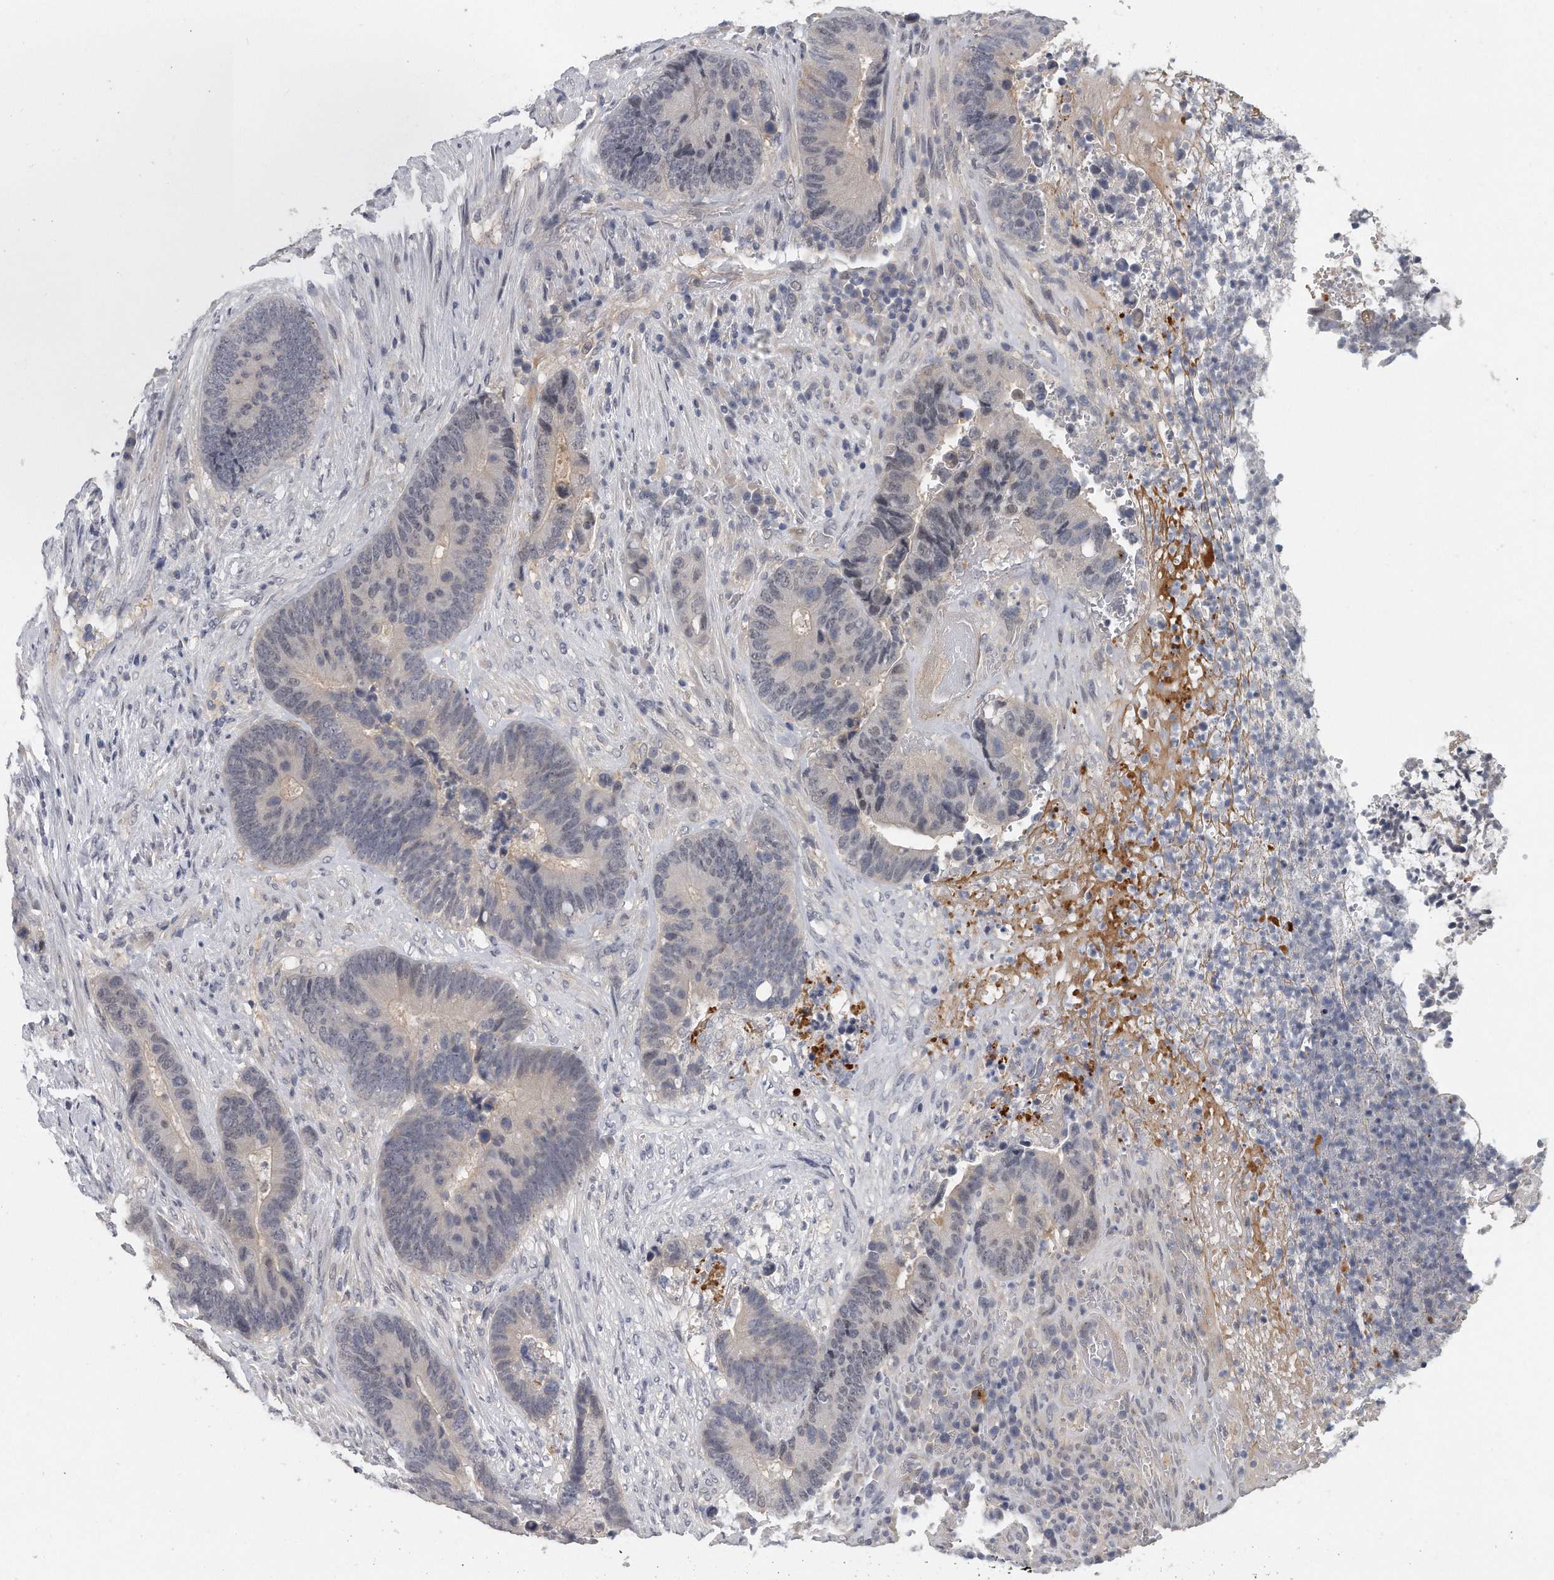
{"staining": {"intensity": "weak", "quantity": "<25%", "location": "cytoplasmic/membranous,nuclear"}, "tissue": "colorectal cancer", "cell_type": "Tumor cells", "image_type": "cancer", "snomed": [{"axis": "morphology", "description": "Adenocarcinoma, NOS"}, {"axis": "topography", "description": "Rectum"}], "caption": "Tumor cells show no significant expression in colorectal cancer (adenocarcinoma). Nuclei are stained in blue.", "gene": "KLHL7", "patient": {"sex": "female", "age": 89}}